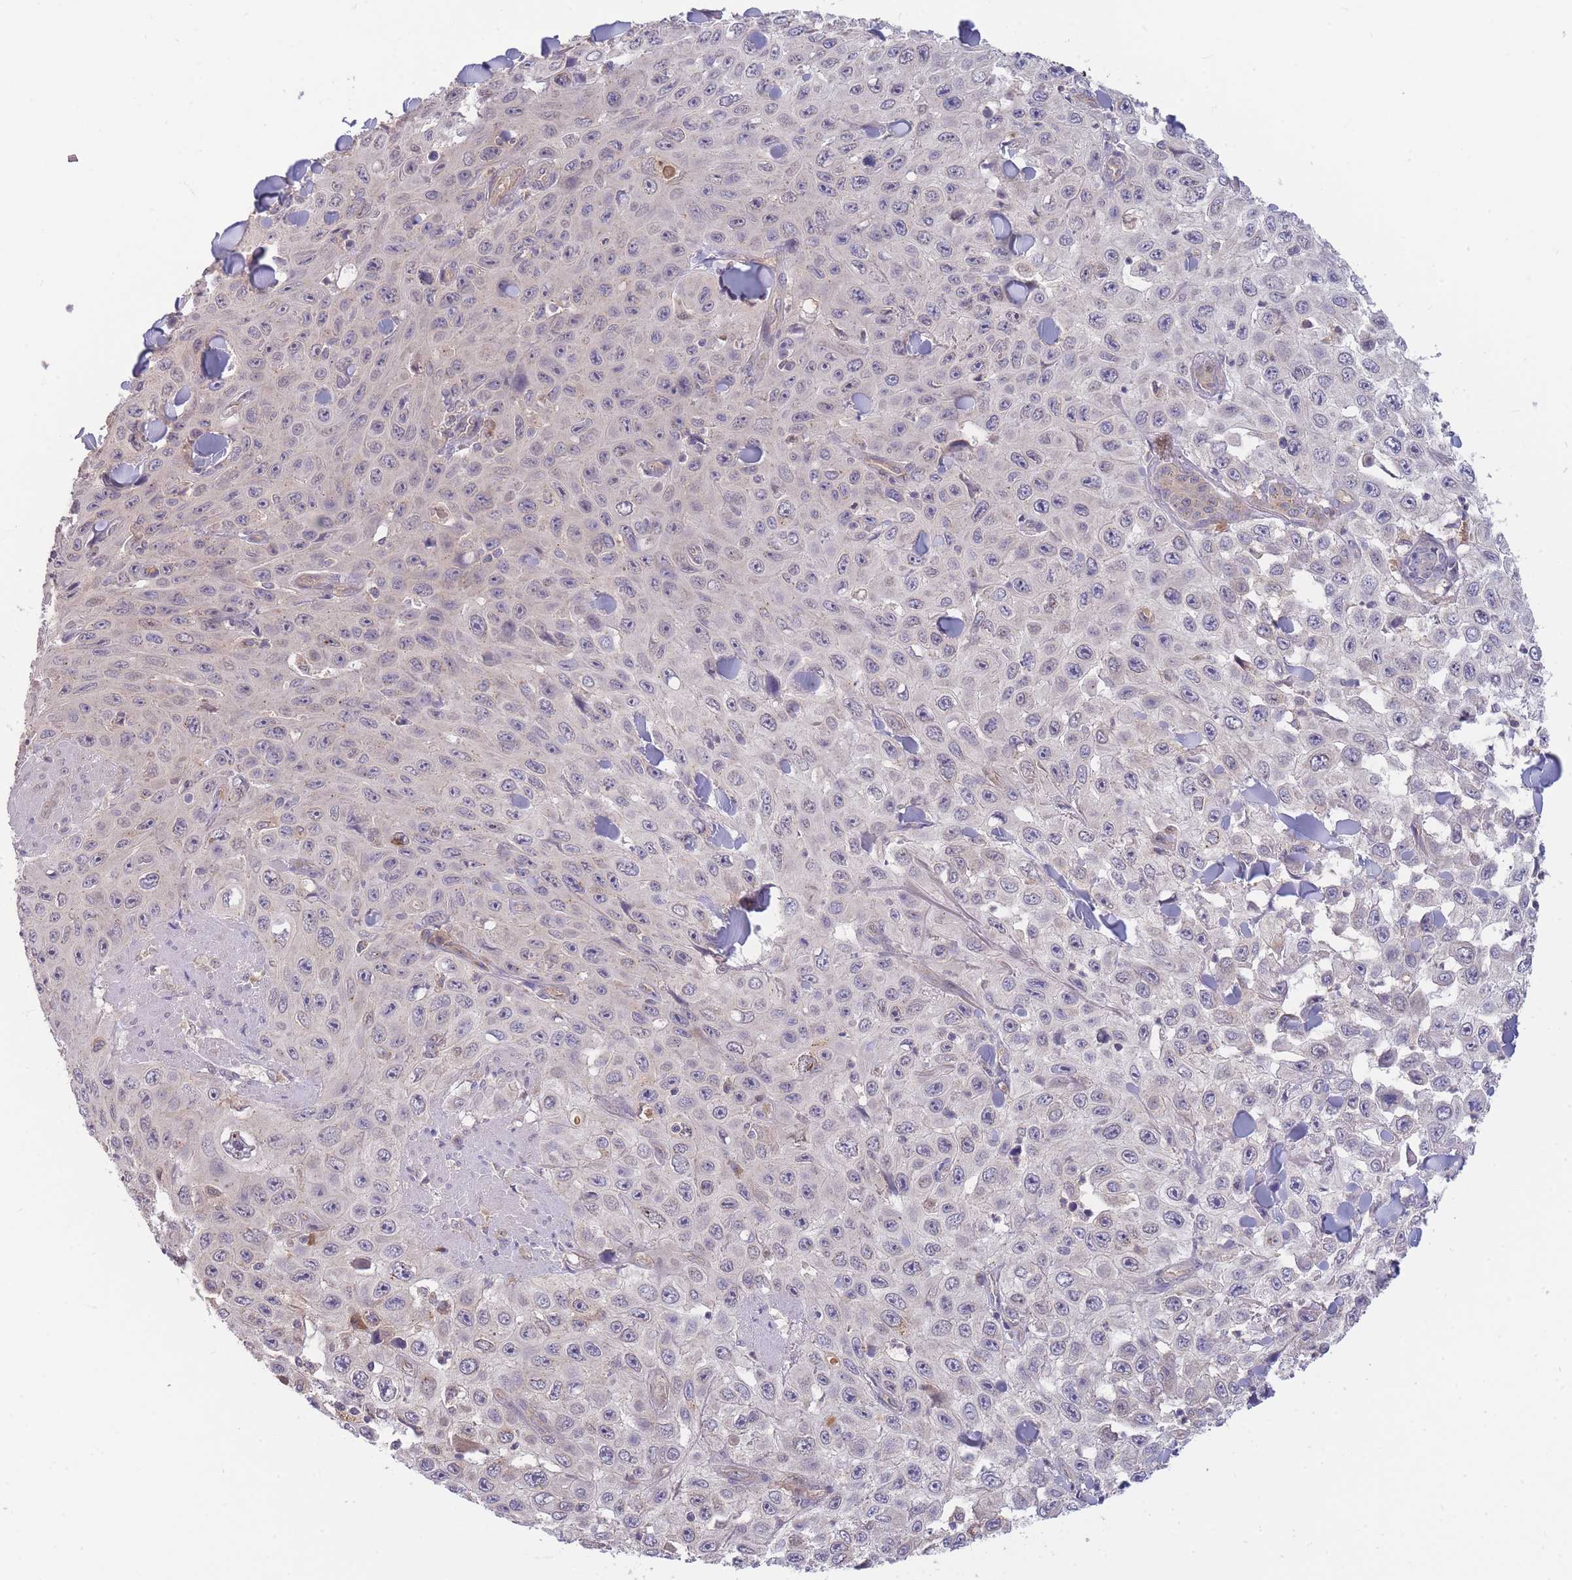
{"staining": {"intensity": "negative", "quantity": "none", "location": "none"}, "tissue": "skin cancer", "cell_type": "Tumor cells", "image_type": "cancer", "snomed": [{"axis": "morphology", "description": "Squamous cell carcinoma, NOS"}, {"axis": "topography", "description": "Skin"}], "caption": "Histopathology image shows no significant protein staining in tumor cells of skin cancer.", "gene": "NDUFAF5", "patient": {"sex": "male", "age": 82}}